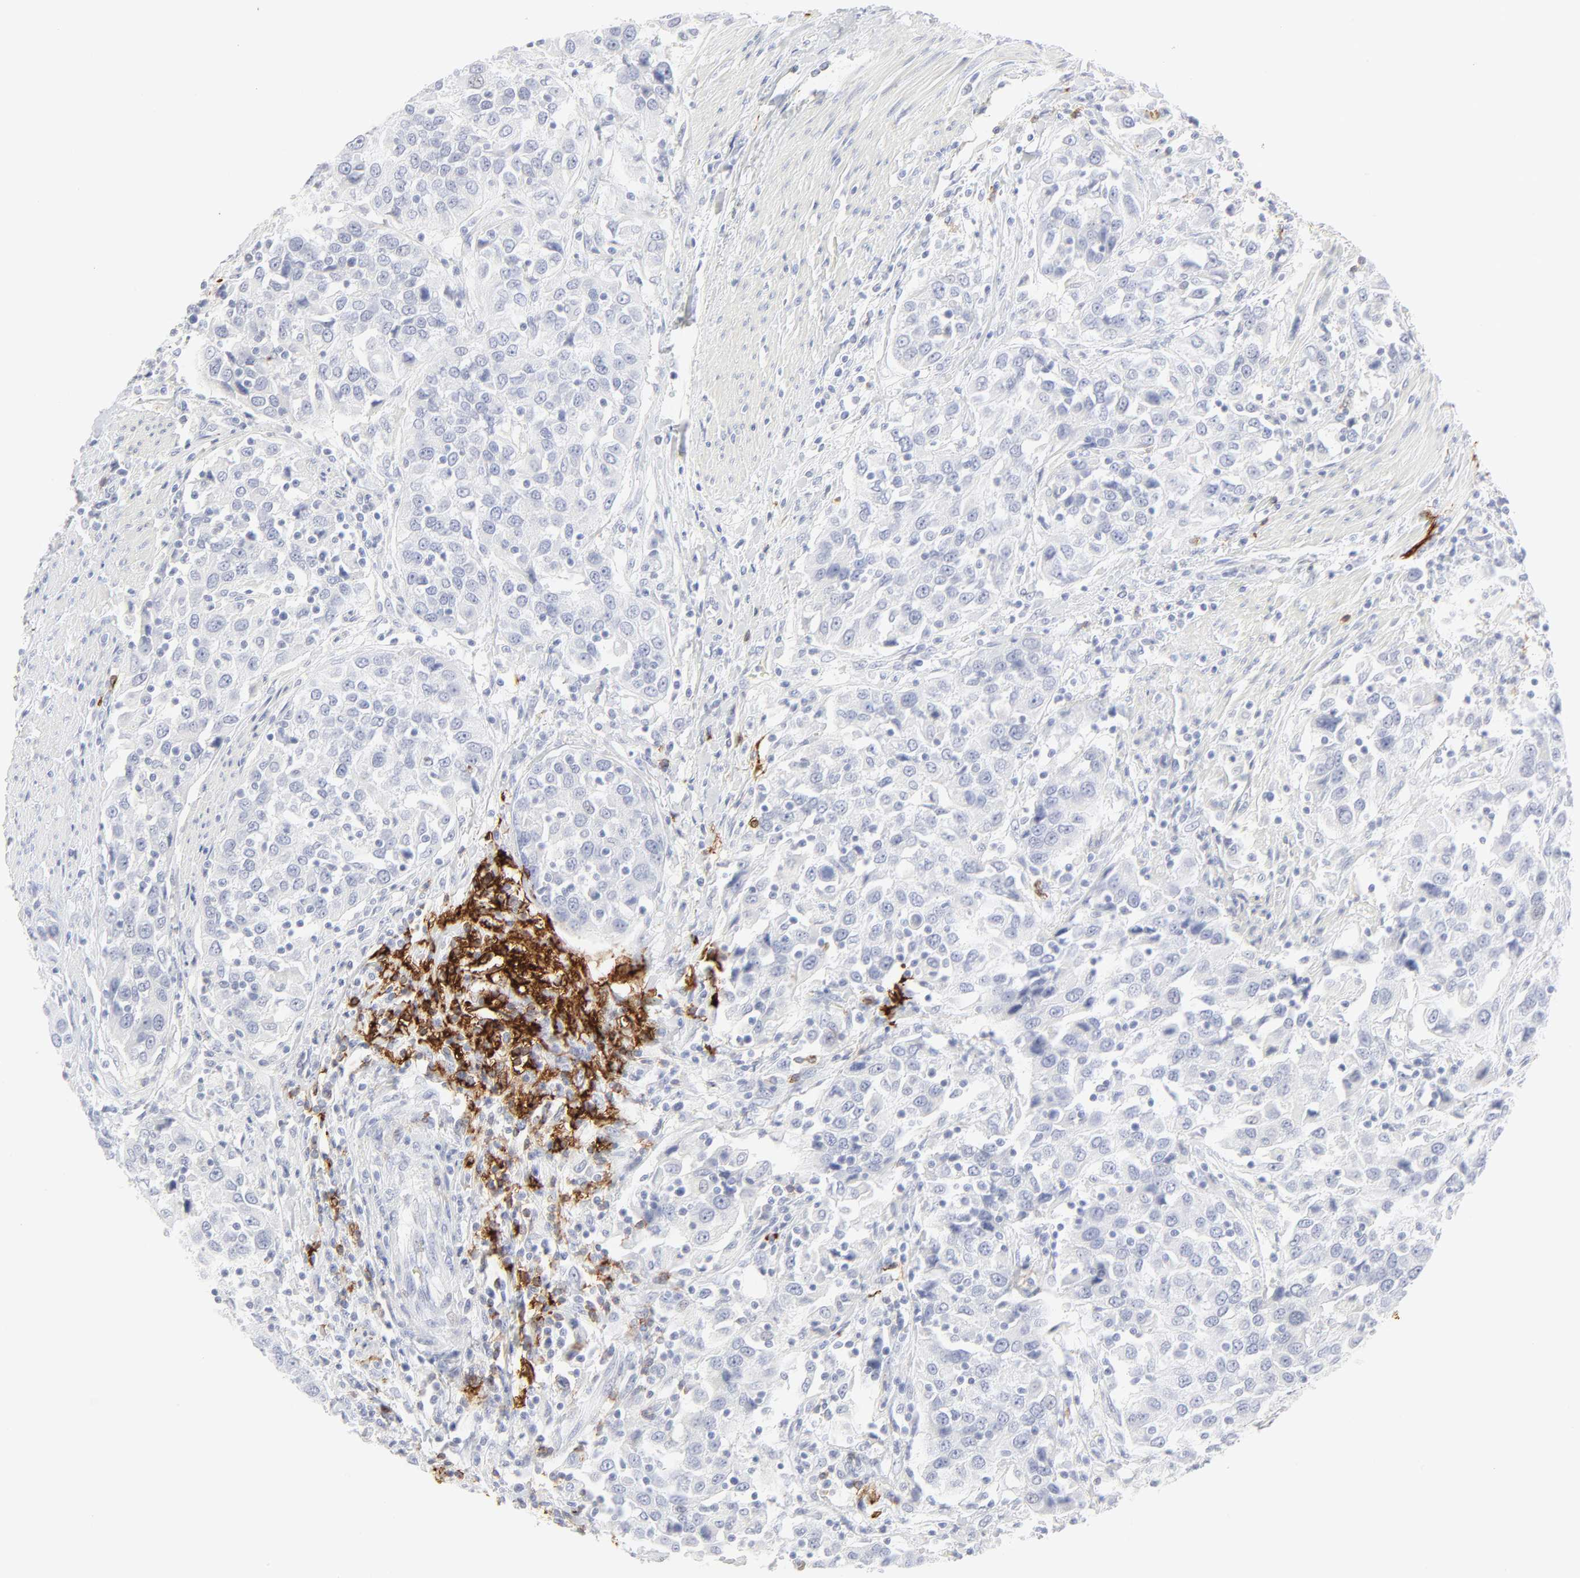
{"staining": {"intensity": "negative", "quantity": "none", "location": "none"}, "tissue": "urothelial cancer", "cell_type": "Tumor cells", "image_type": "cancer", "snomed": [{"axis": "morphology", "description": "Urothelial carcinoma, High grade"}, {"axis": "topography", "description": "Urinary bladder"}], "caption": "High magnification brightfield microscopy of urothelial cancer stained with DAB (3,3'-diaminobenzidine) (brown) and counterstained with hematoxylin (blue): tumor cells show no significant positivity.", "gene": "CCR7", "patient": {"sex": "female", "age": 80}}